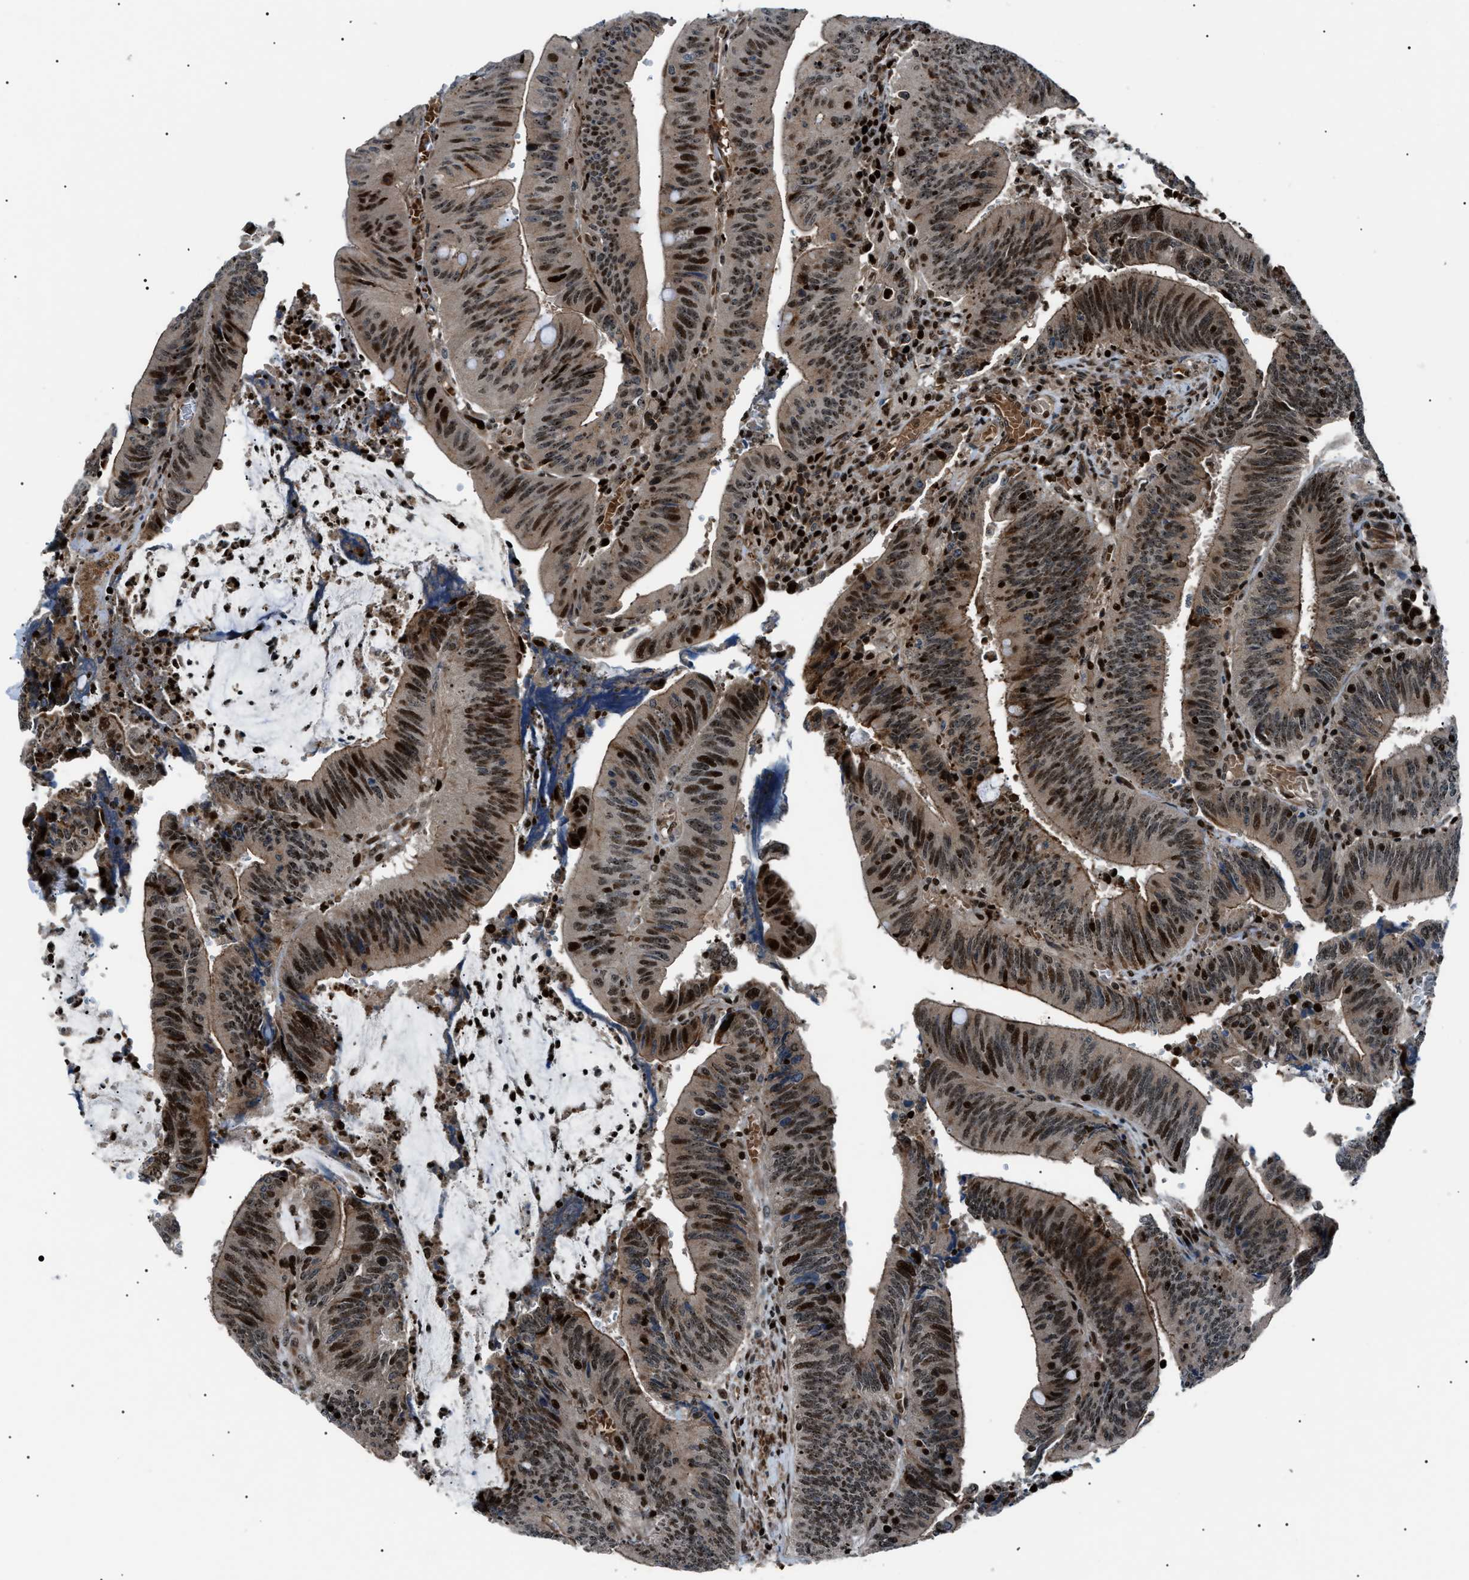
{"staining": {"intensity": "moderate", "quantity": ">75%", "location": "cytoplasmic/membranous,nuclear"}, "tissue": "colorectal cancer", "cell_type": "Tumor cells", "image_type": "cancer", "snomed": [{"axis": "morphology", "description": "Normal tissue, NOS"}, {"axis": "morphology", "description": "Adenocarcinoma, NOS"}, {"axis": "topography", "description": "Rectum"}], "caption": "Colorectal adenocarcinoma tissue exhibits moderate cytoplasmic/membranous and nuclear expression in approximately >75% of tumor cells (DAB IHC, brown staining for protein, blue staining for nuclei).", "gene": "PRKX", "patient": {"sex": "female", "age": 66}}